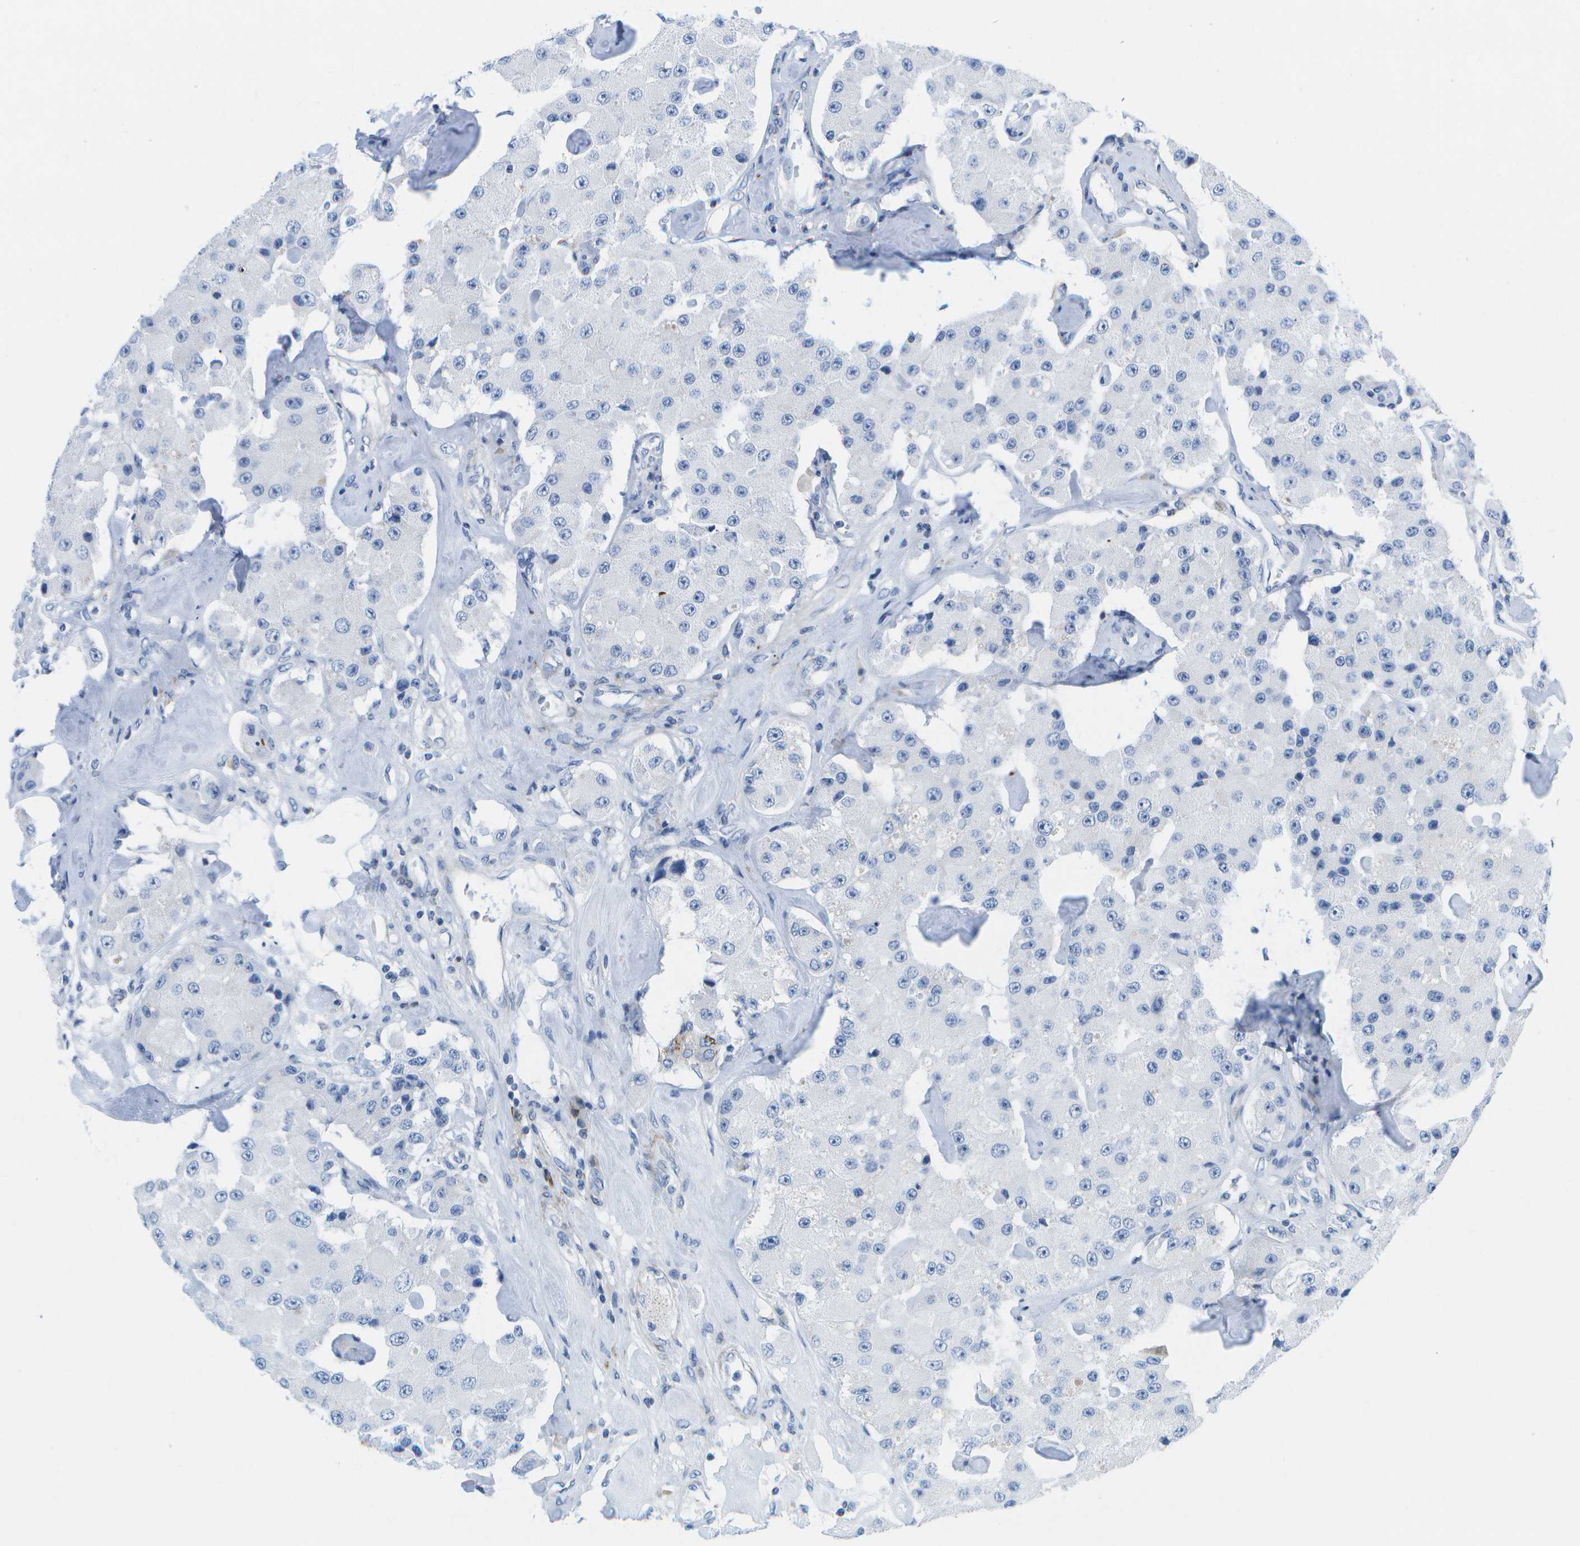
{"staining": {"intensity": "negative", "quantity": "none", "location": "none"}, "tissue": "carcinoid", "cell_type": "Tumor cells", "image_type": "cancer", "snomed": [{"axis": "morphology", "description": "Carcinoid, malignant, NOS"}, {"axis": "topography", "description": "Pancreas"}], "caption": "An IHC micrograph of carcinoid (malignant) is shown. There is no staining in tumor cells of carcinoid (malignant).", "gene": "ADGRG6", "patient": {"sex": "male", "age": 41}}